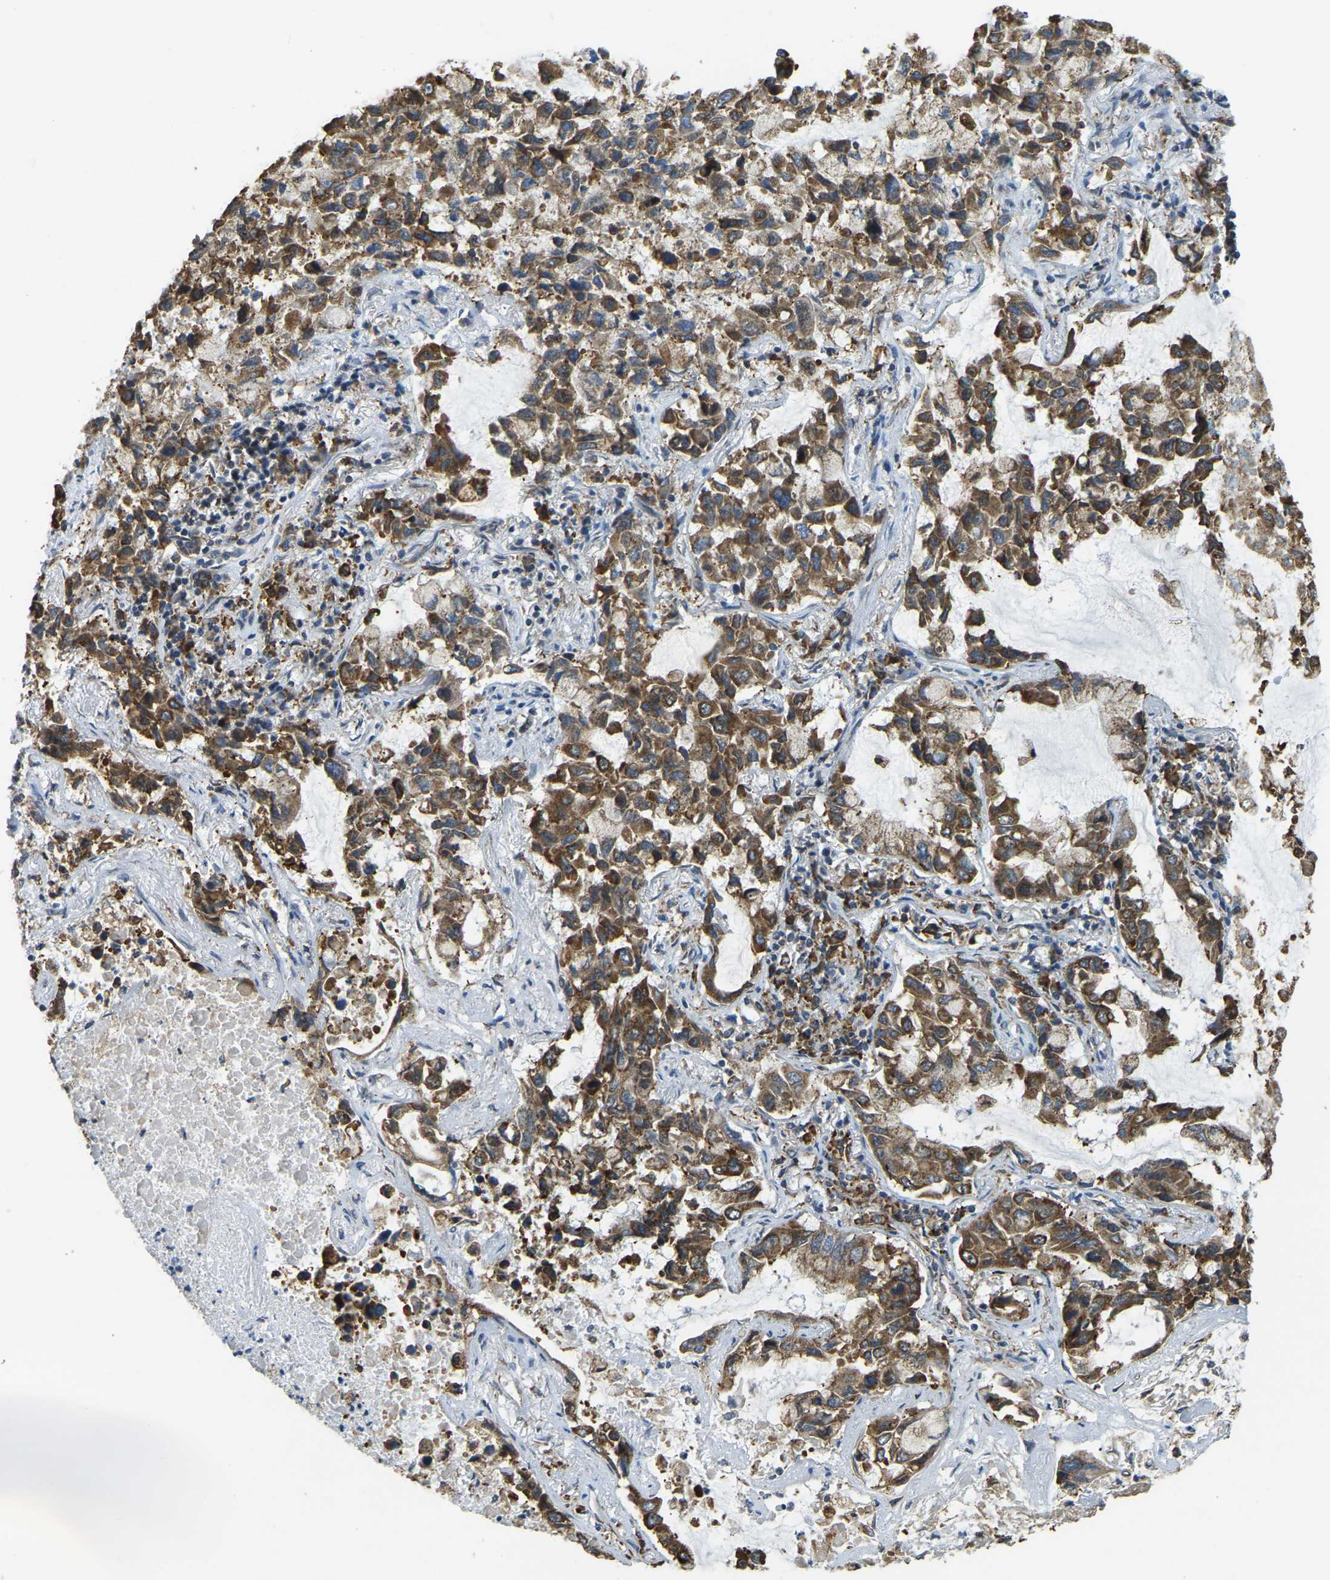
{"staining": {"intensity": "moderate", "quantity": ">75%", "location": "cytoplasmic/membranous"}, "tissue": "lung cancer", "cell_type": "Tumor cells", "image_type": "cancer", "snomed": [{"axis": "morphology", "description": "Adenocarcinoma, NOS"}, {"axis": "topography", "description": "Lung"}], "caption": "Immunohistochemical staining of lung cancer (adenocarcinoma) displays medium levels of moderate cytoplasmic/membranous protein expression in approximately >75% of tumor cells.", "gene": "RNF115", "patient": {"sex": "male", "age": 64}}